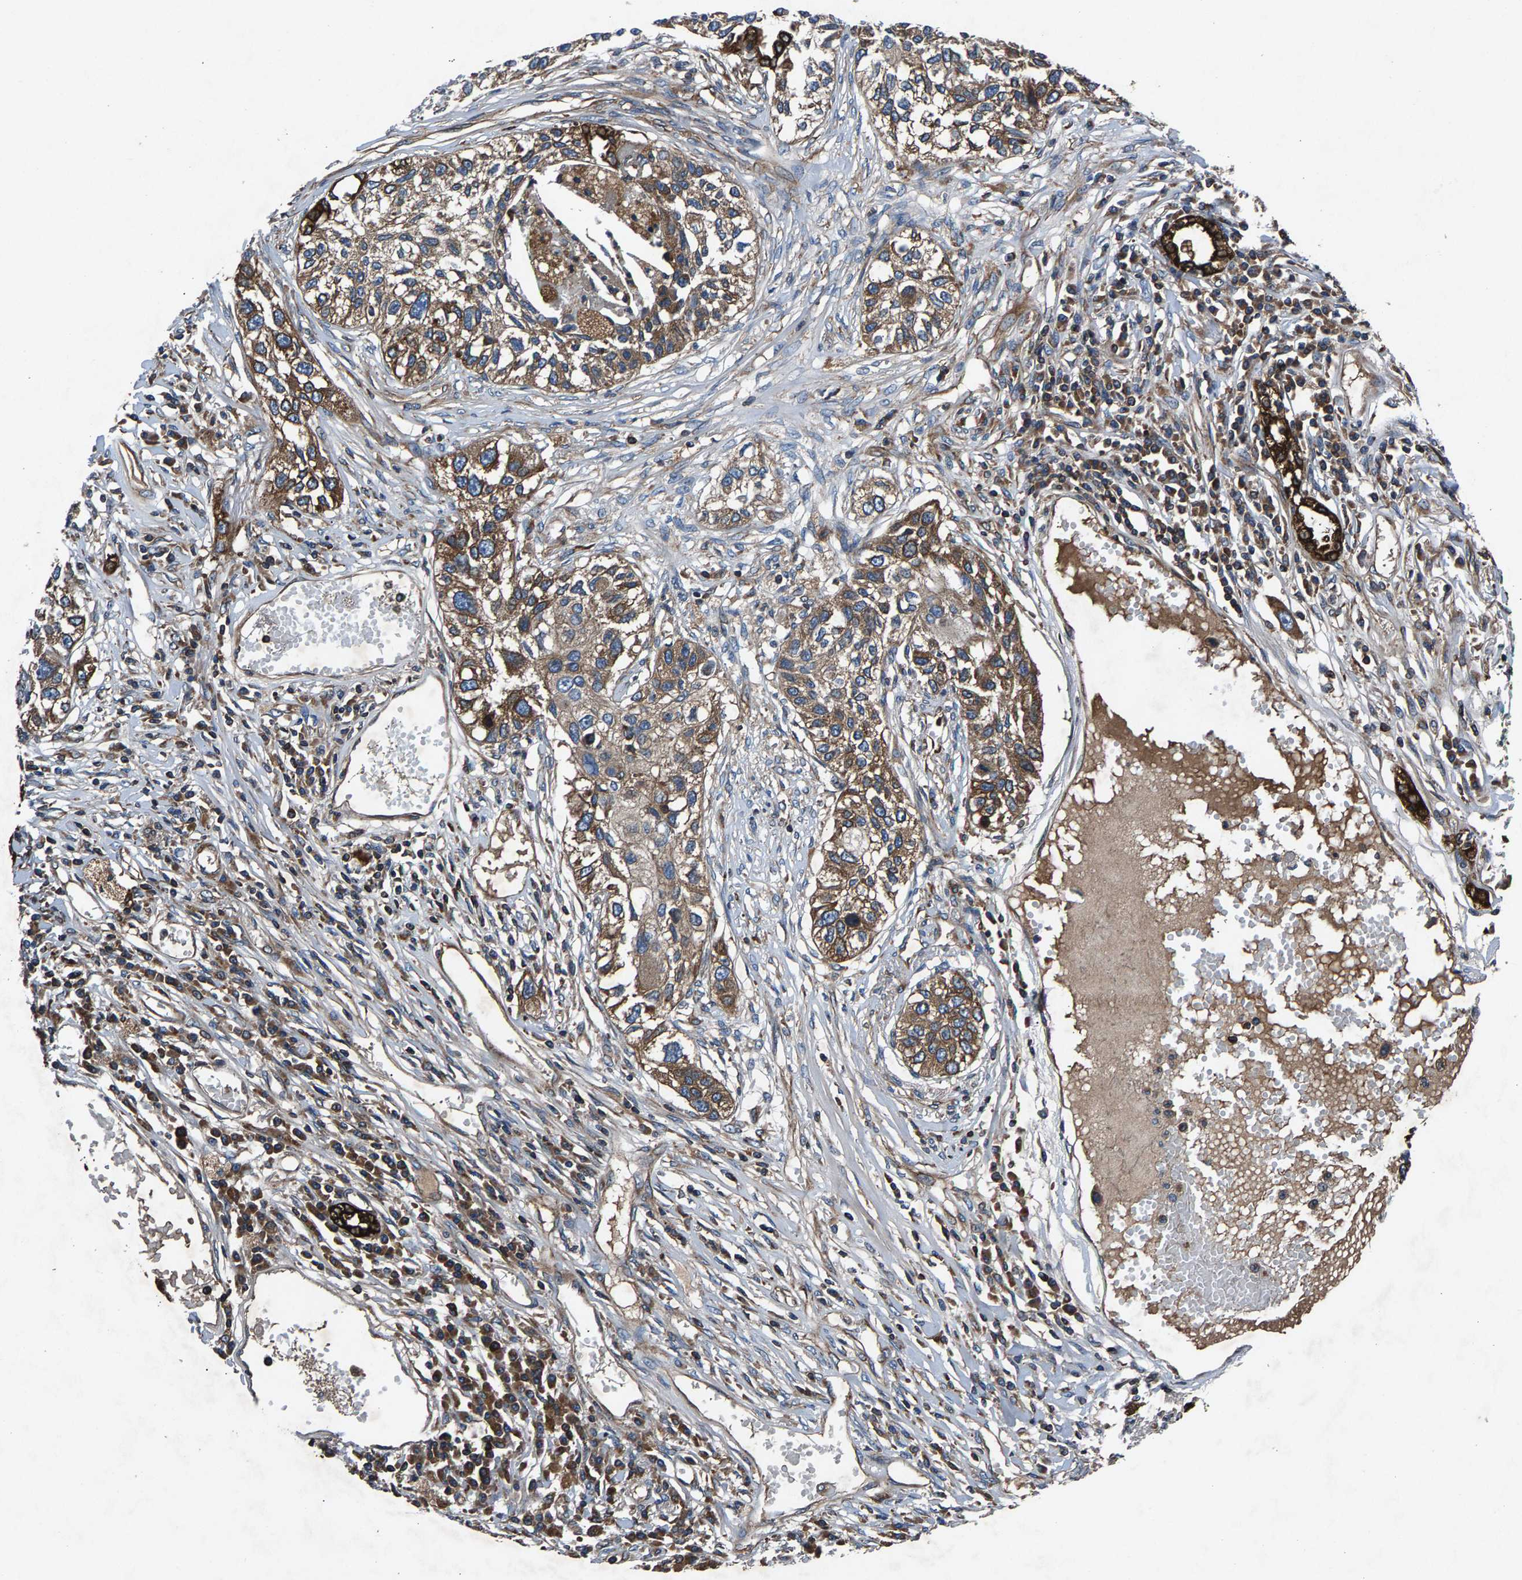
{"staining": {"intensity": "moderate", "quantity": ">75%", "location": "cytoplasmic/membranous"}, "tissue": "lung cancer", "cell_type": "Tumor cells", "image_type": "cancer", "snomed": [{"axis": "morphology", "description": "Squamous cell carcinoma, NOS"}, {"axis": "topography", "description": "Lung"}], "caption": "Lung cancer (squamous cell carcinoma) stained for a protein (brown) displays moderate cytoplasmic/membranous positive staining in approximately >75% of tumor cells.", "gene": "LPCAT1", "patient": {"sex": "male", "age": 71}}